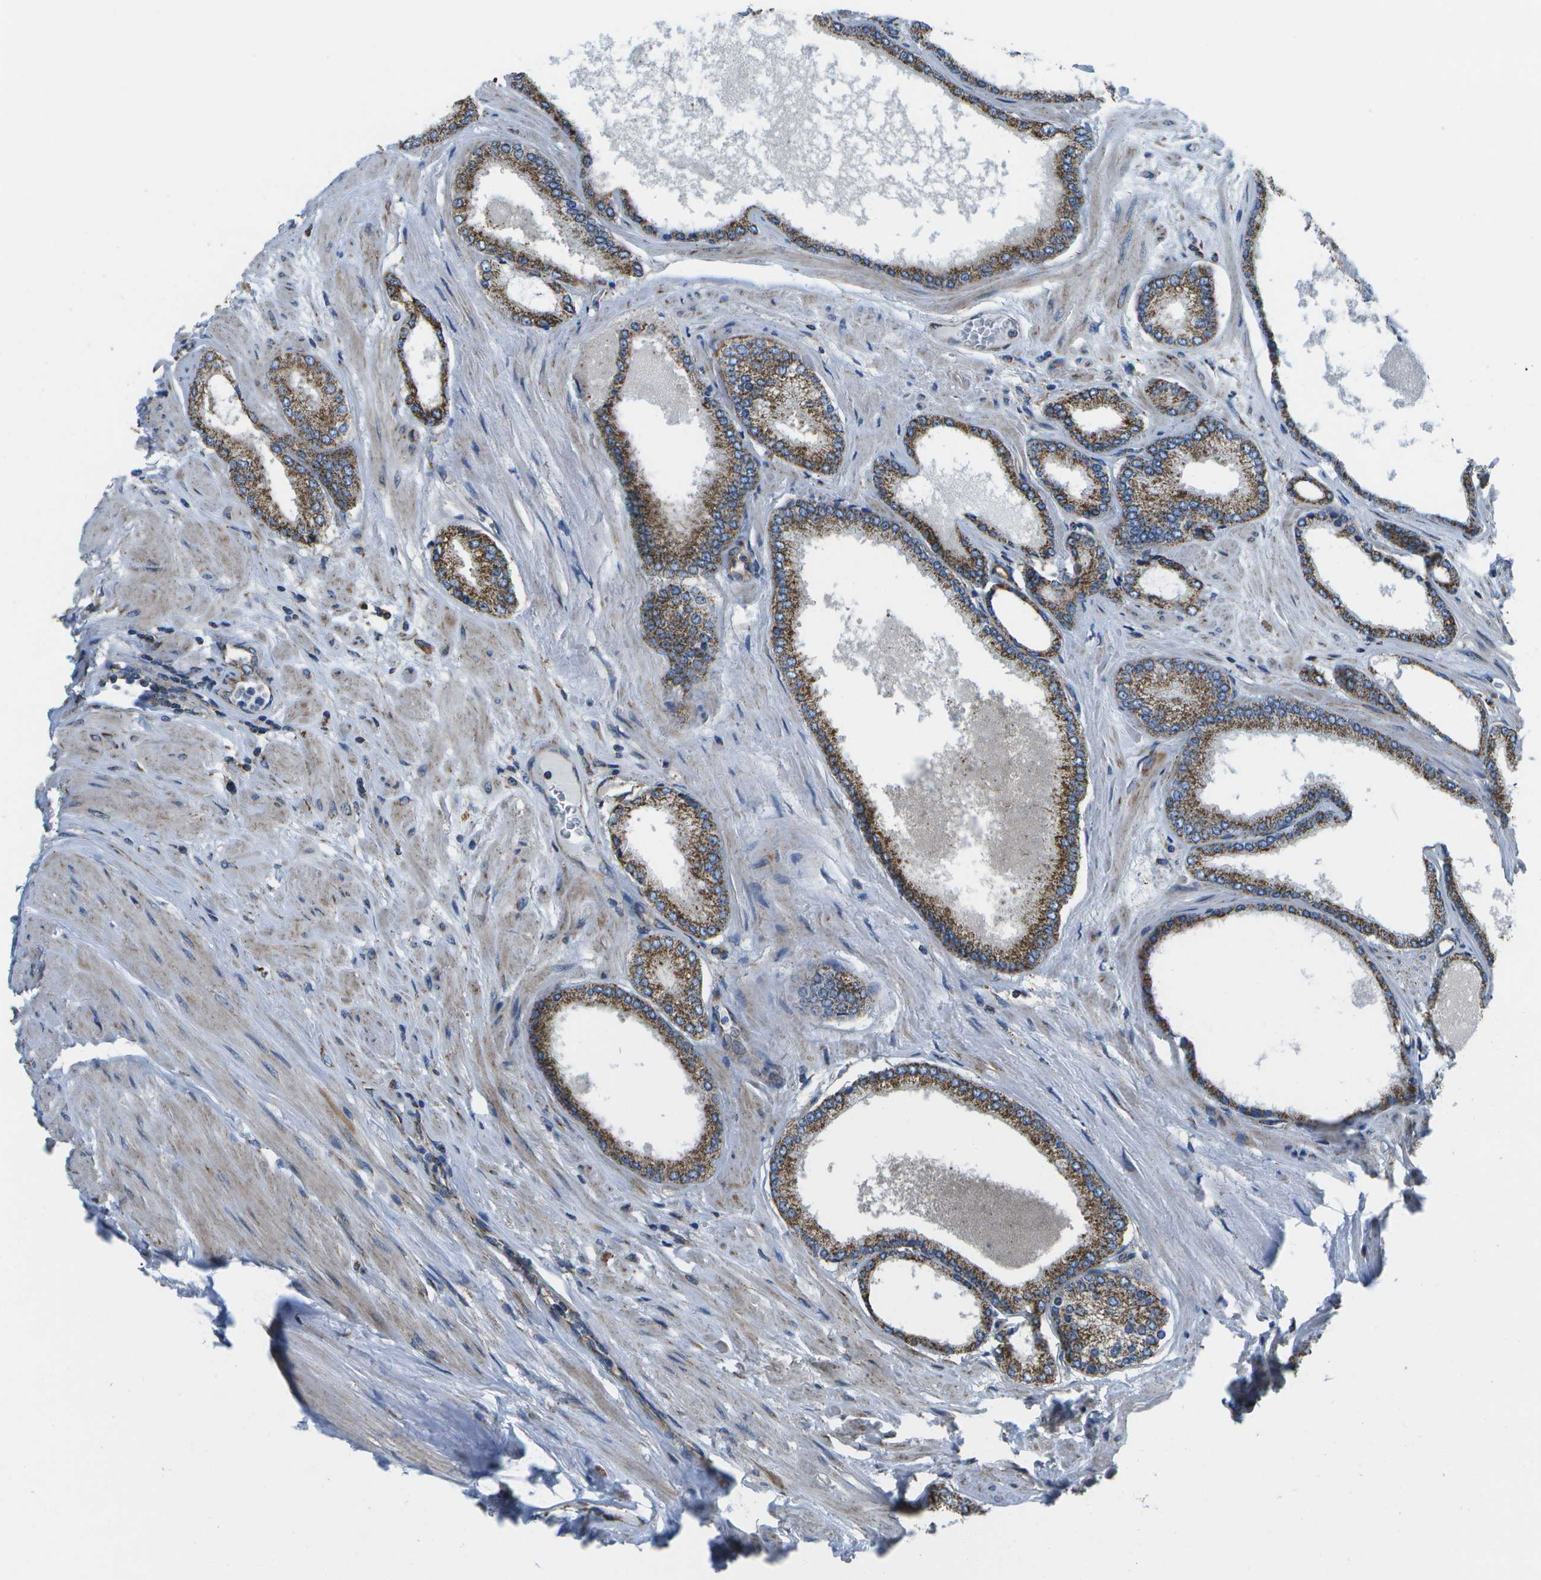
{"staining": {"intensity": "strong", "quantity": ">75%", "location": "cytoplasmic/membranous"}, "tissue": "prostate cancer", "cell_type": "Tumor cells", "image_type": "cancer", "snomed": [{"axis": "morphology", "description": "Adenocarcinoma, High grade"}, {"axis": "topography", "description": "Prostate"}], "caption": "Immunohistochemical staining of prostate high-grade adenocarcinoma demonstrates strong cytoplasmic/membranous protein staining in about >75% of tumor cells.", "gene": "MVK", "patient": {"sex": "male", "age": 61}}